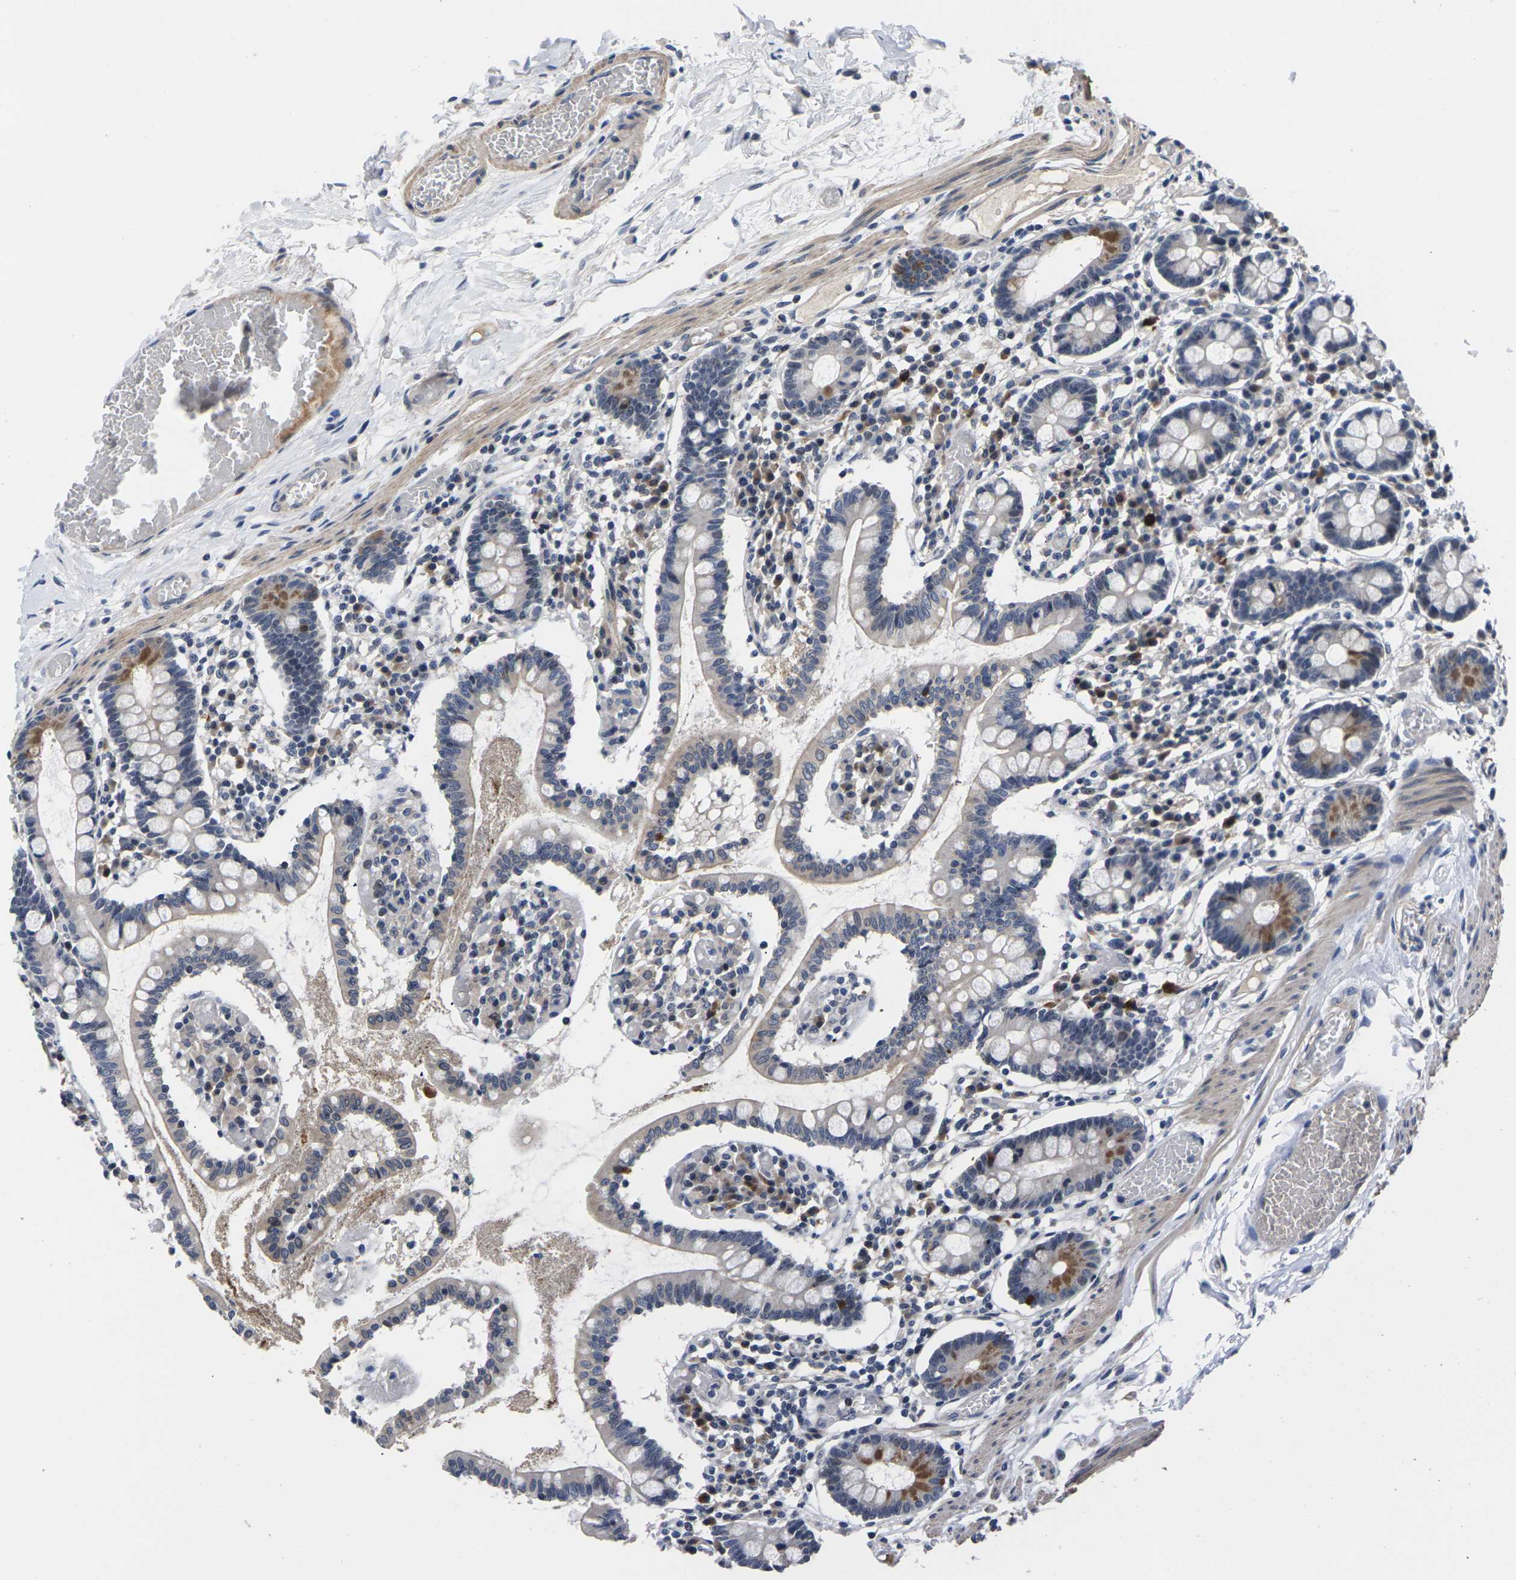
{"staining": {"intensity": "moderate", "quantity": "25%-75%", "location": "cytoplasmic/membranous"}, "tissue": "small intestine", "cell_type": "Glandular cells", "image_type": "normal", "snomed": [{"axis": "morphology", "description": "Normal tissue, NOS"}, {"axis": "topography", "description": "Small intestine"}], "caption": "Protein staining of benign small intestine demonstrates moderate cytoplasmic/membranous expression in about 25%-75% of glandular cells.", "gene": "ST6GAL2", "patient": {"sex": "female", "age": 61}}